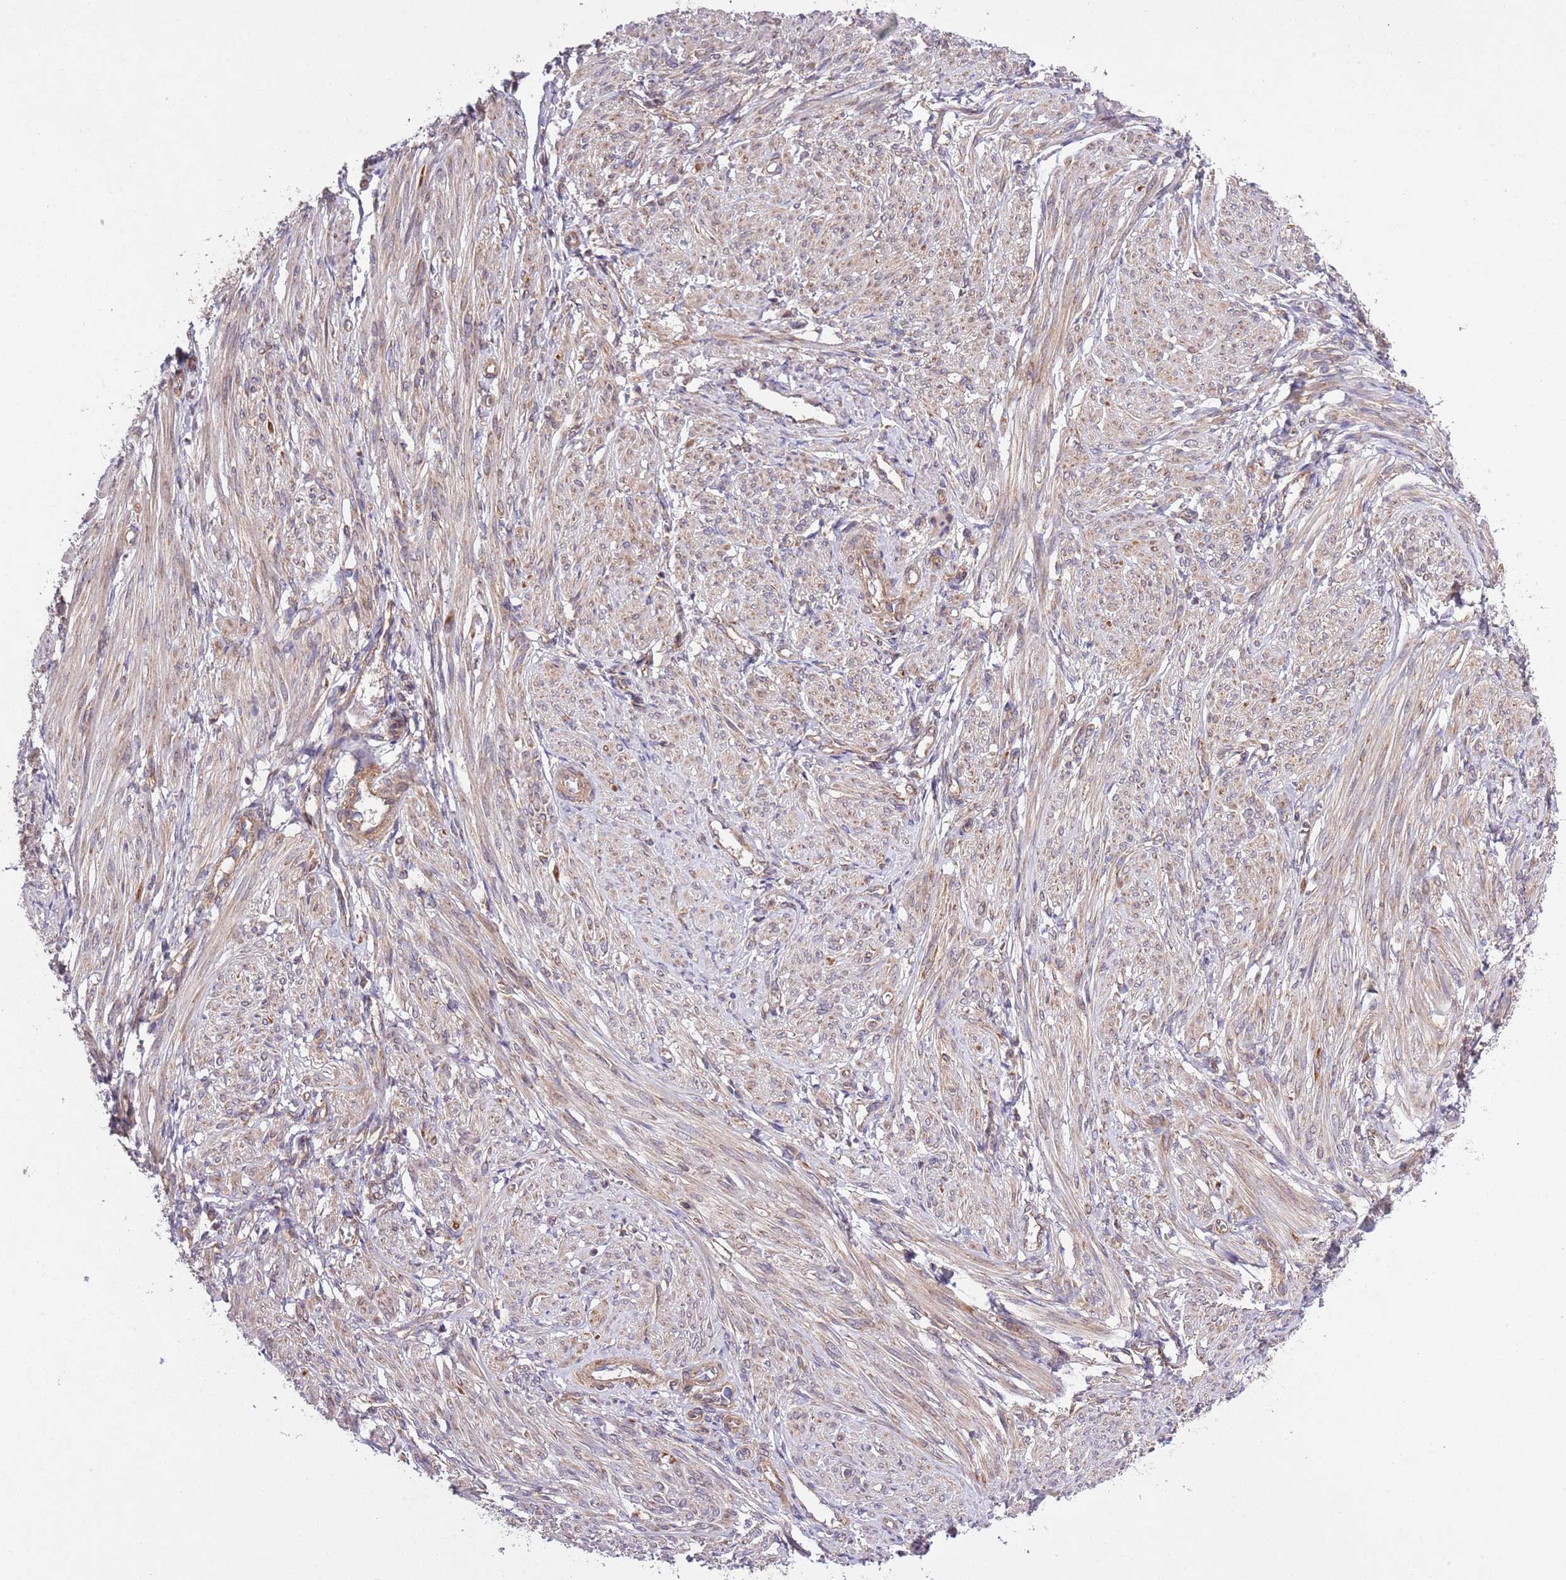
{"staining": {"intensity": "moderate", "quantity": "25%-75%", "location": "cytoplasmic/membranous"}, "tissue": "smooth muscle", "cell_type": "Smooth muscle cells", "image_type": "normal", "snomed": [{"axis": "morphology", "description": "Normal tissue, NOS"}, {"axis": "topography", "description": "Smooth muscle"}], "caption": "Brown immunohistochemical staining in normal smooth muscle reveals moderate cytoplasmic/membranous expression in approximately 25%-75% of smooth muscle cells. (brown staining indicates protein expression, while blue staining denotes nuclei).", "gene": "MFNG", "patient": {"sex": "female", "age": 39}}